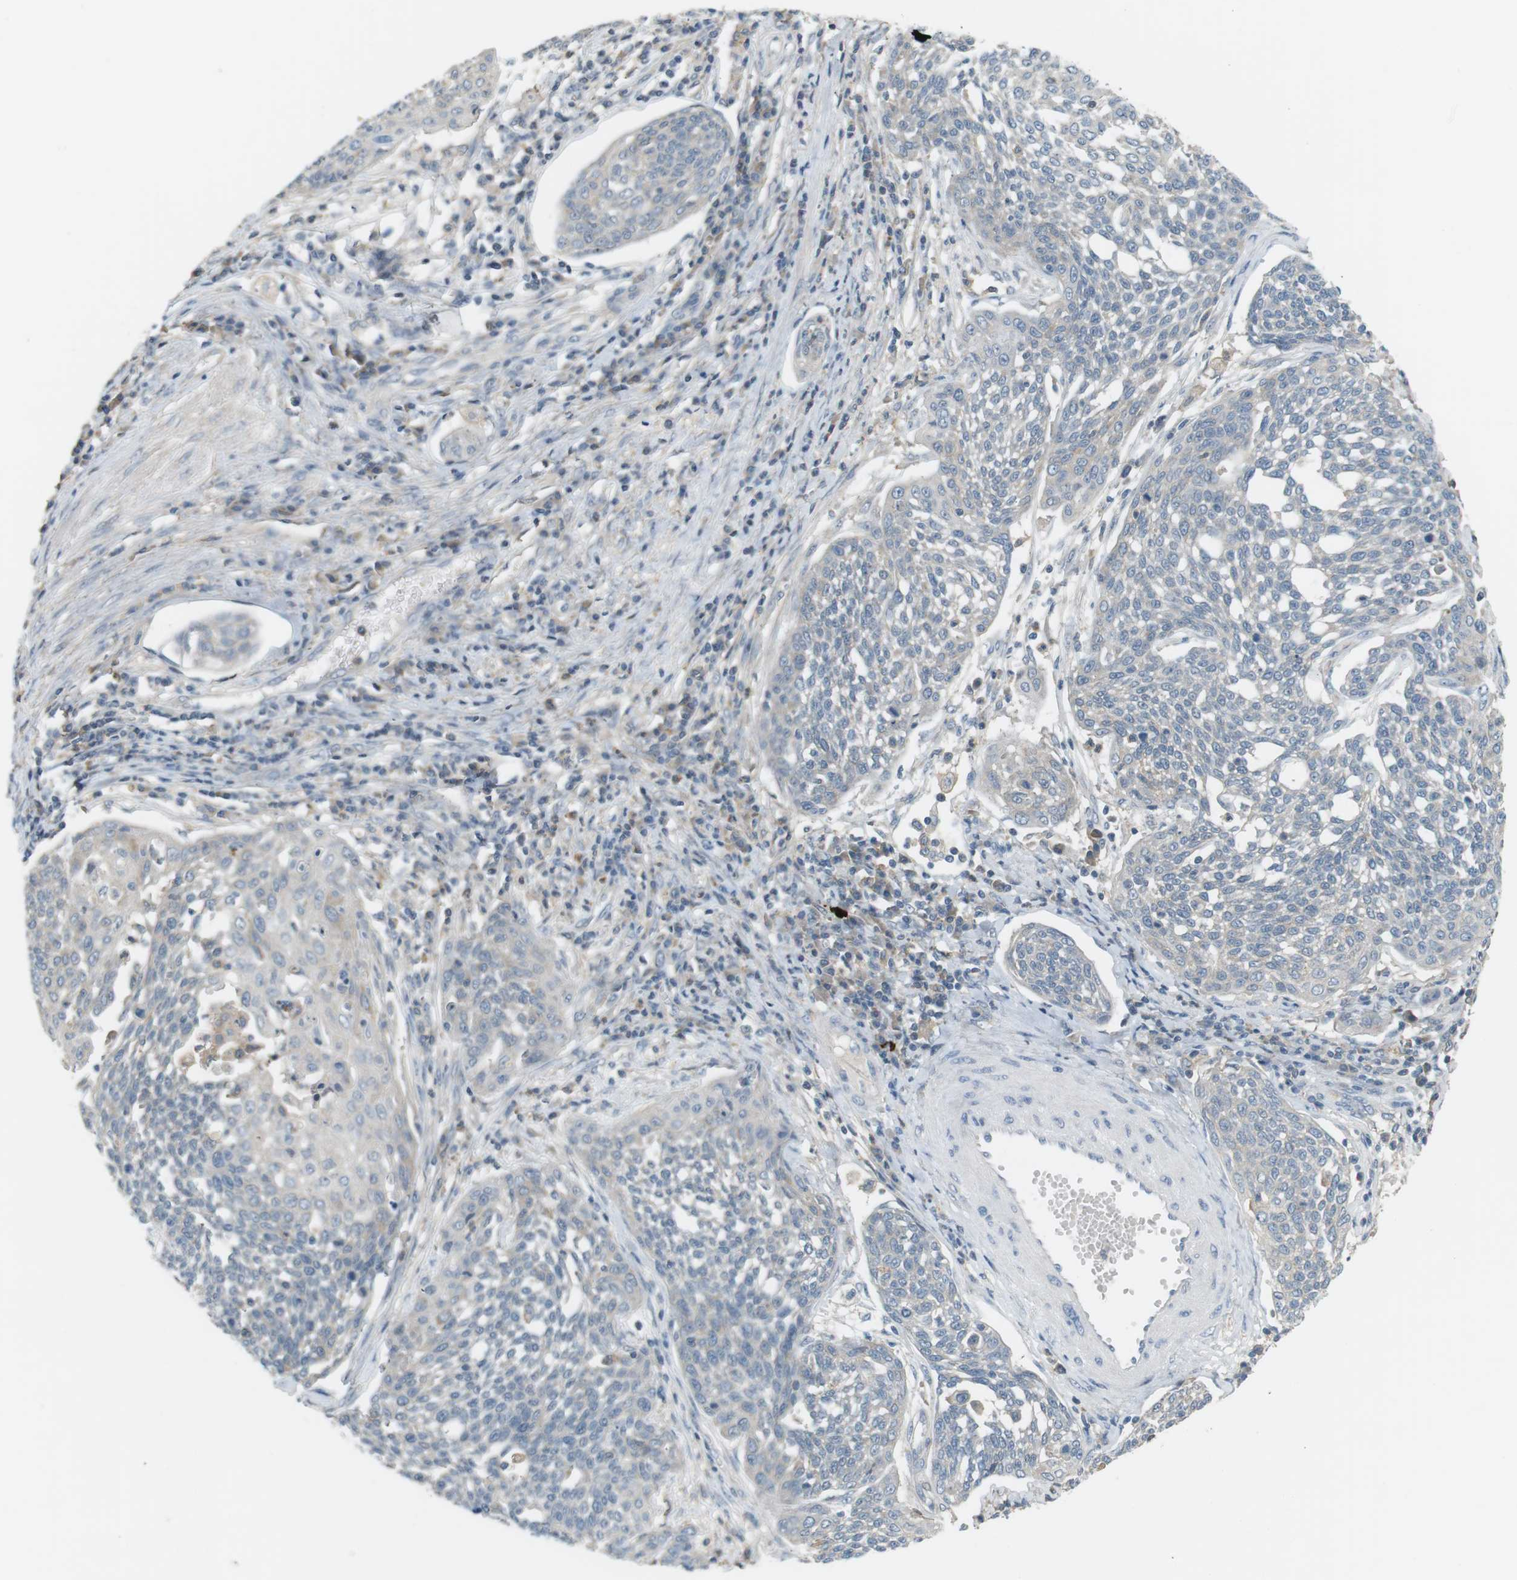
{"staining": {"intensity": "weak", "quantity": "<25%", "location": "cytoplasmic/membranous"}, "tissue": "cervical cancer", "cell_type": "Tumor cells", "image_type": "cancer", "snomed": [{"axis": "morphology", "description": "Squamous cell carcinoma, NOS"}, {"axis": "topography", "description": "Cervix"}], "caption": "Tumor cells show no significant protein expression in cervical cancer.", "gene": "RTN3", "patient": {"sex": "female", "age": 34}}